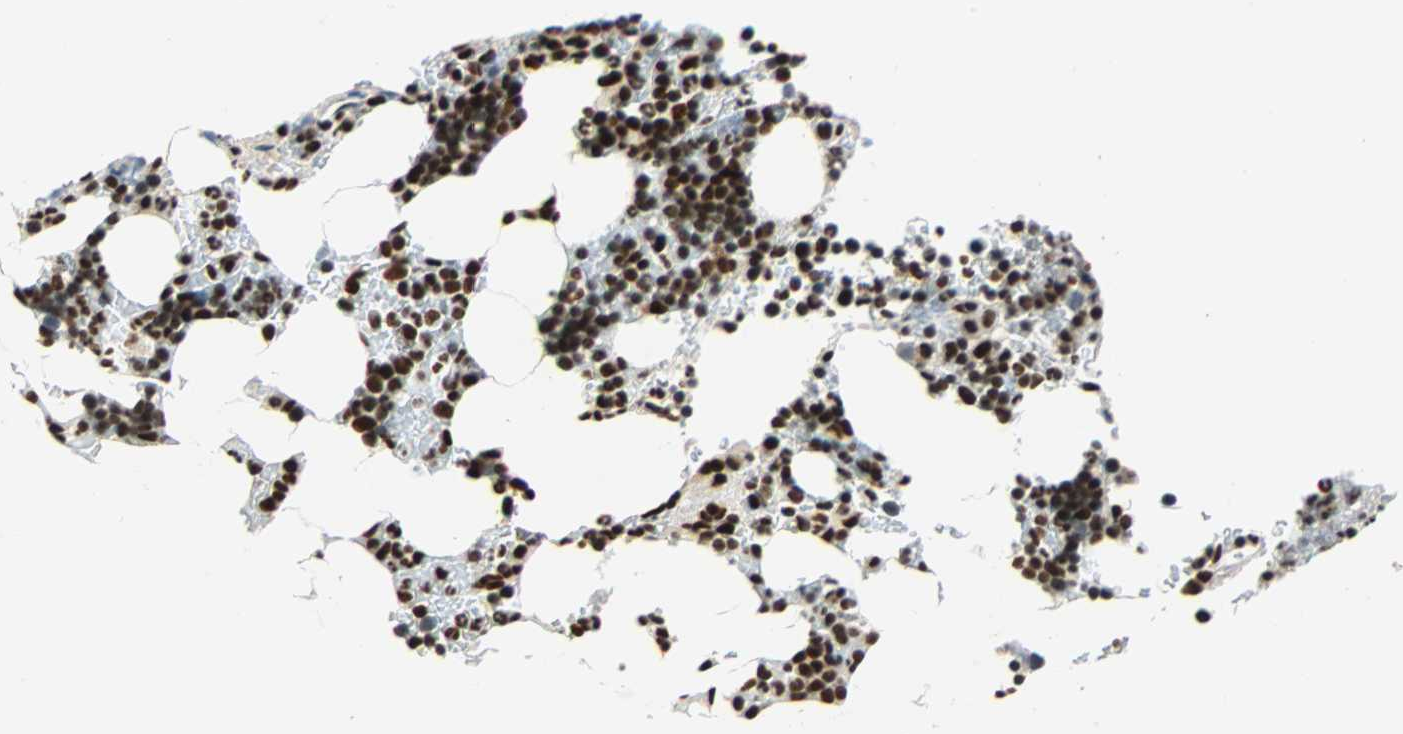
{"staining": {"intensity": "strong", "quantity": ">75%", "location": "nuclear"}, "tissue": "bone marrow", "cell_type": "Hematopoietic cells", "image_type": "normal", "snomed": [{"axis": "morphology", "description": "Normal tissue, NOS"}, {"axis": "topography", "description": "Bone marrow"}], "caption": "A brown stain highlights strong nuclear positivity of a protein in hematopoietic cells of normal human bone marrow. (Brightfield microscopy of DAB IHC at high magnification).", "gene": "CDK12", "patient": {"sex": "female", "age": 73}}